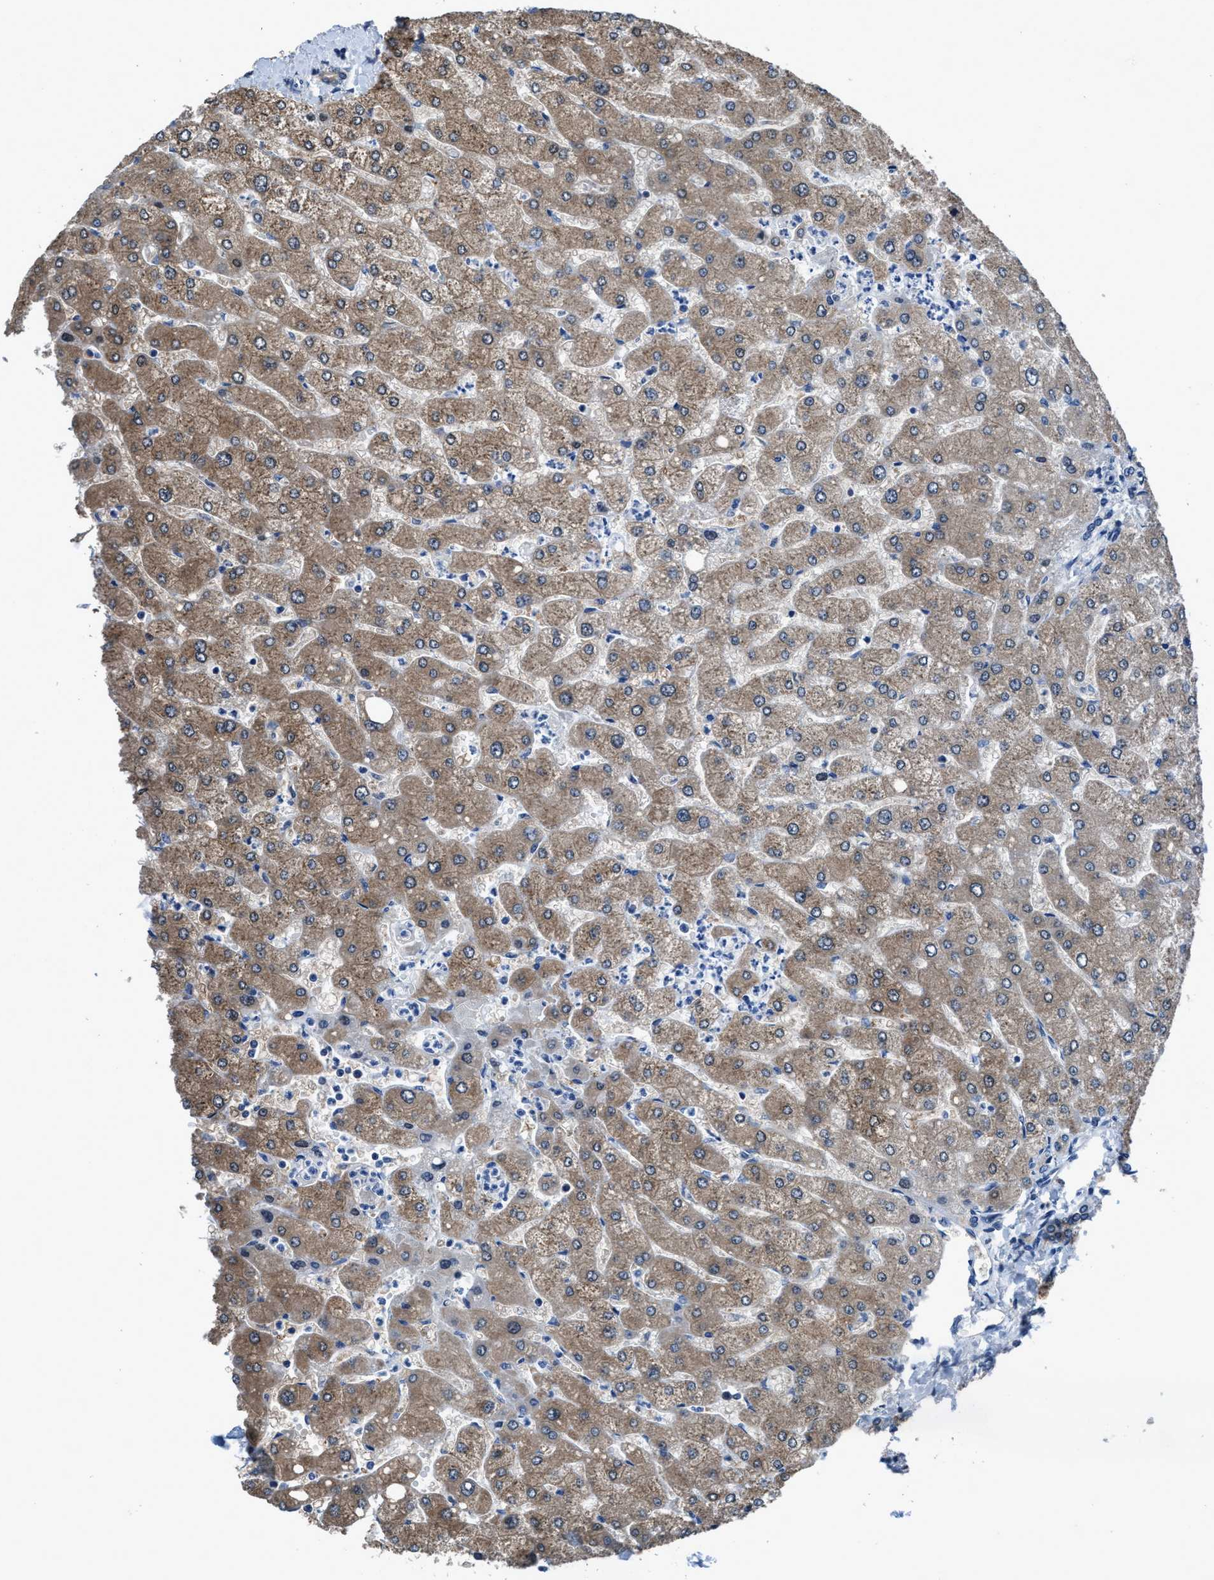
{"staining": {"intensity": "negative", "quantity": "none", "location": "none"}, "tissue": "liver", "cell_type": "Cholangiocytes", "image_type": "normal", "snomed": [{"axis": "morphology", "description": "Normal tissue, NOS"}, {"axis": "topography", "description": "Liver"}], "caption": "The immunohistochemistry (IHC) photomicrograph has no significant staining in cholangiocytes of liver. (Immunohistochemistry (ihc), brightfield microscopy, high magnification).", "gene": "NUDT5", "patient": {"sex": "male", "age": 55}}